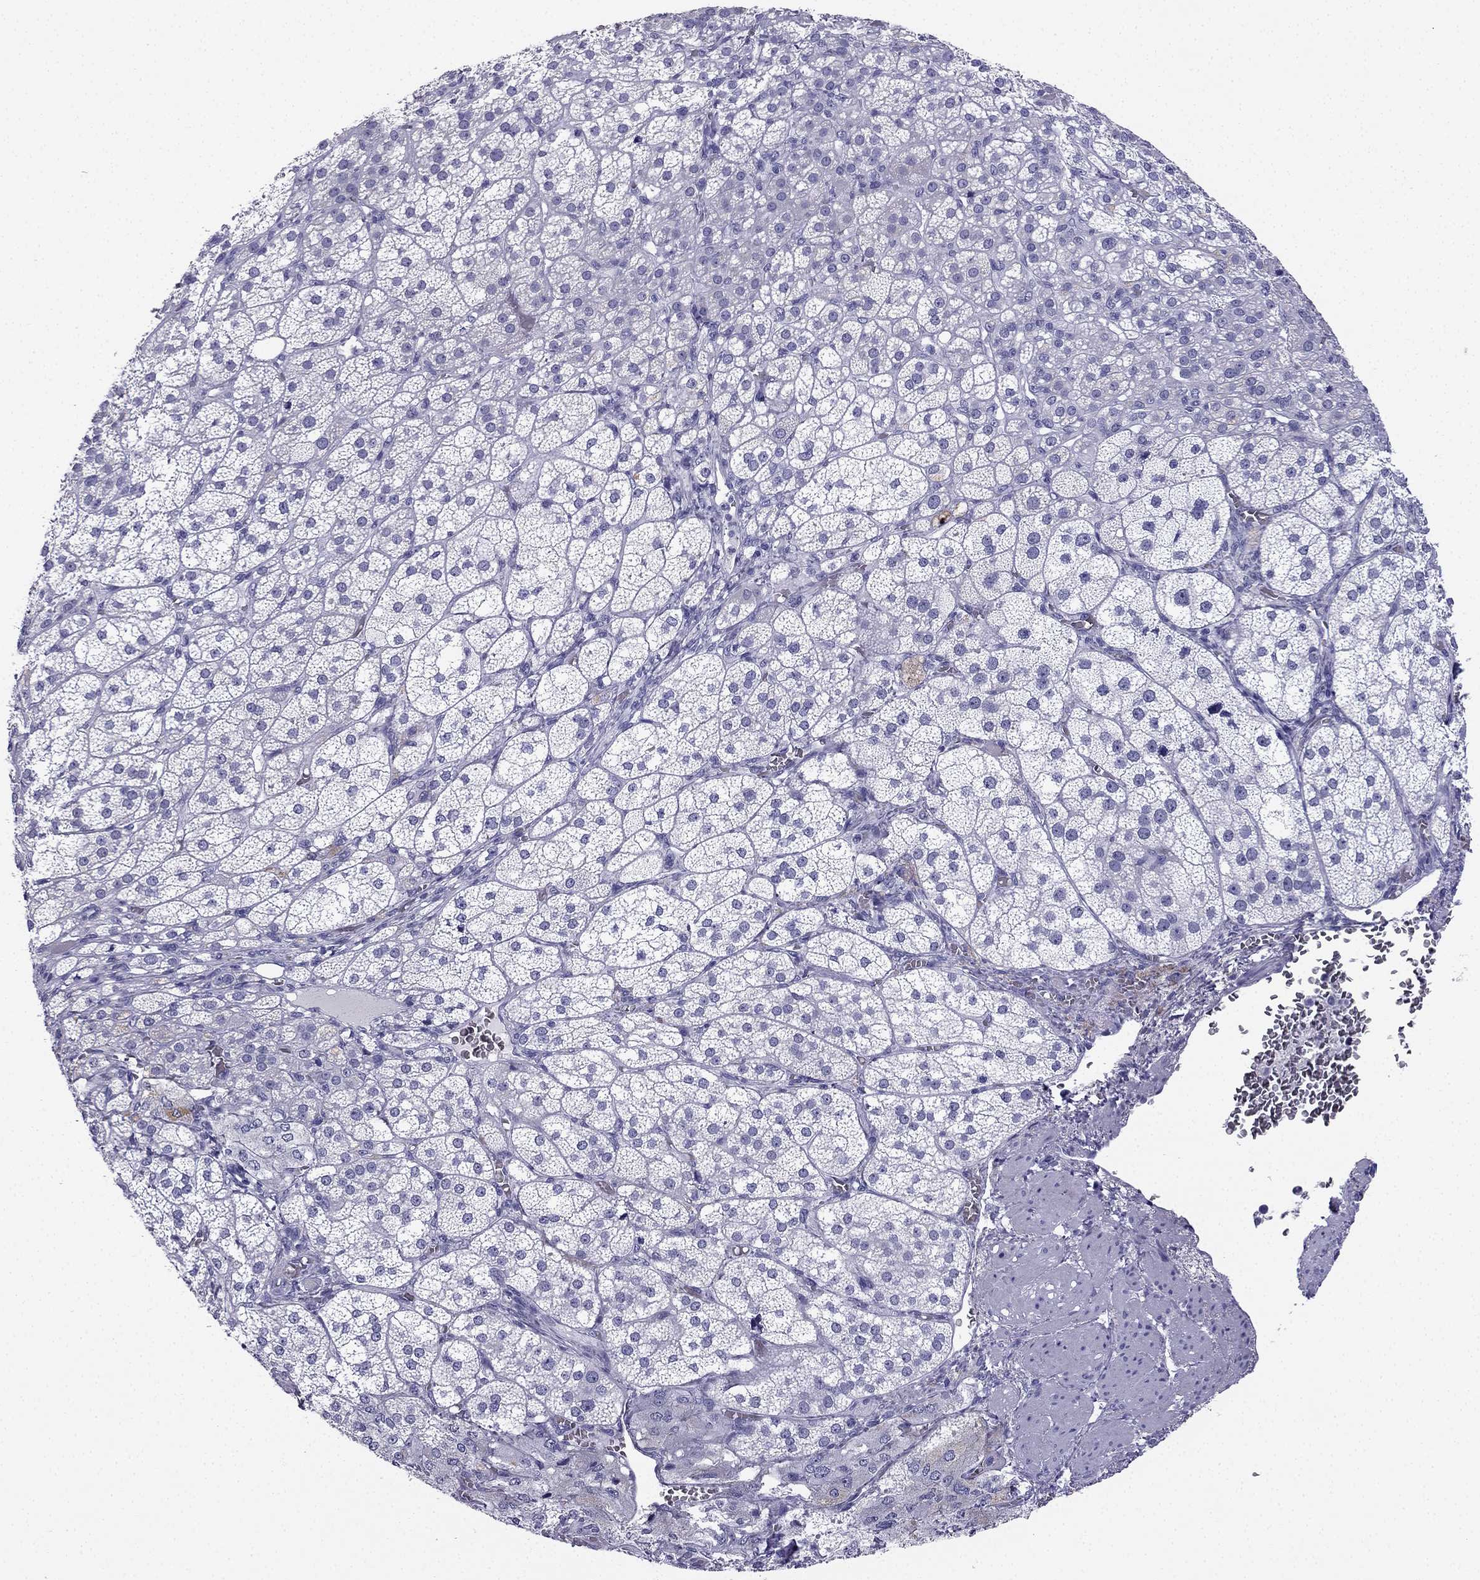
{"staining": {"intensity": "negative", "quantity": "none", "location": "none"}, "tissue": "adrenal gland", "cell_type": "Glandular cells", "image_type": "normal", "snomed": [{"axis": "morphology", "description": "Normal tissue, NOS"}, {"axis": "topography", "description": "Adrenal gland"}], "caption": "IHC of normal human adrenal gland exhibits no positivity in glandular cells. (Immunohistochemistry, brightfield microscopy, high magnification).", "gene": "NPTX1", "patient": {"sex": "female", "age": 60}}